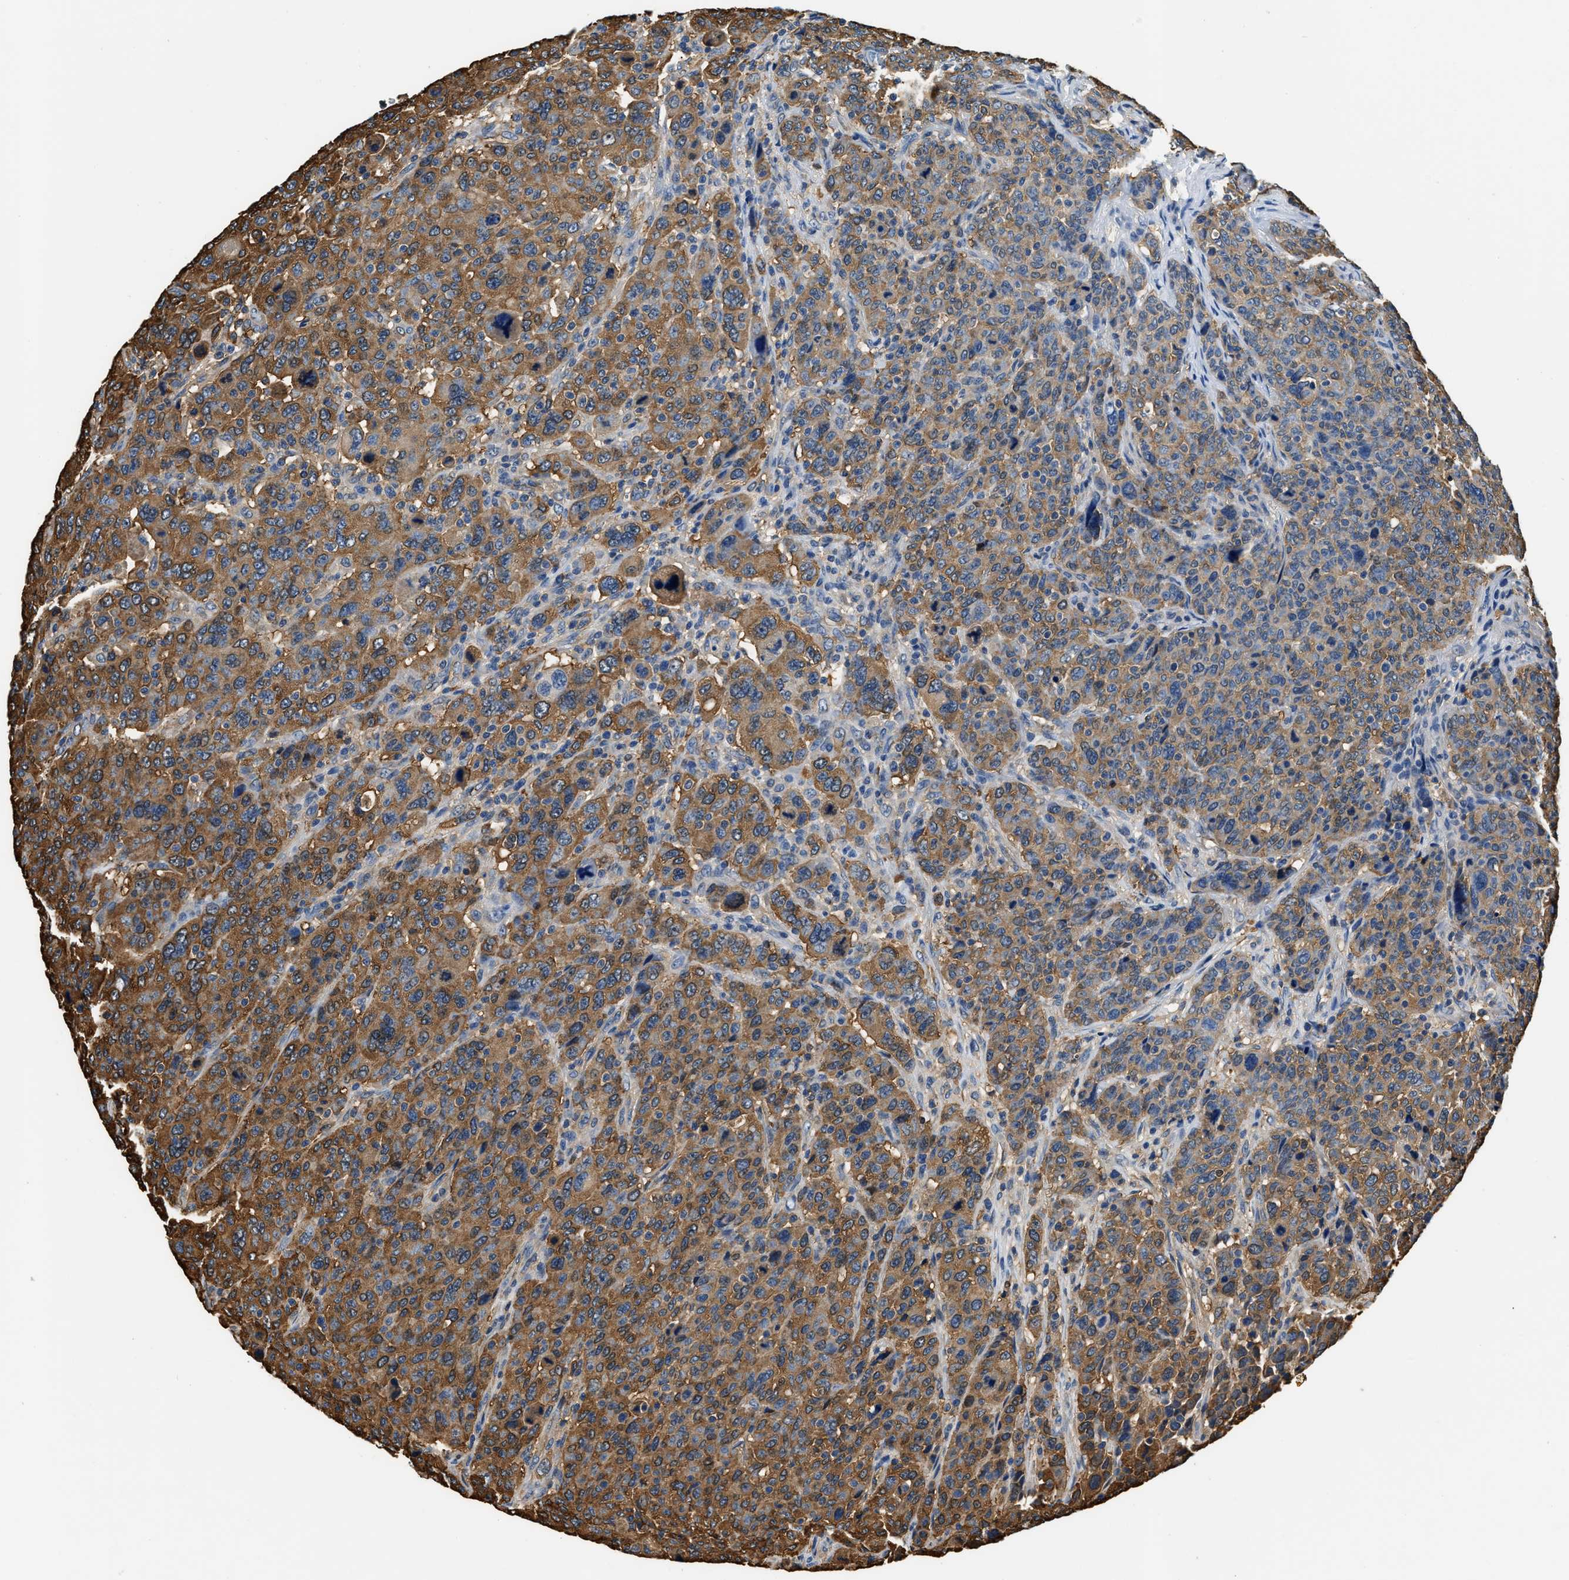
{"staining": {"intensity": "strong", "quantity": "25%-75%", "location": "cytoplasmic/membranous"}, "tissue": "breast cancer", "cell_type": "Tumor cells", "image_type": "cancer", "snomed": [{"axis": "morphology", "description": "Duct carcinoma"}, {"axis": "topography", "description": "Breast"}], "caption": "Breast invasive ductal carcinoma tissue shows strong cytoplasmic/membranous staining in about 25%-75% of tumor cells Using DAB (3,3'-diaminobenzidine) (brown) and hematoxylin (blue) stains, captured at high magnification using brightfield microscopy.", "gene": "PPP2R1B", "patient": {"sex": "female", "age": 37}}